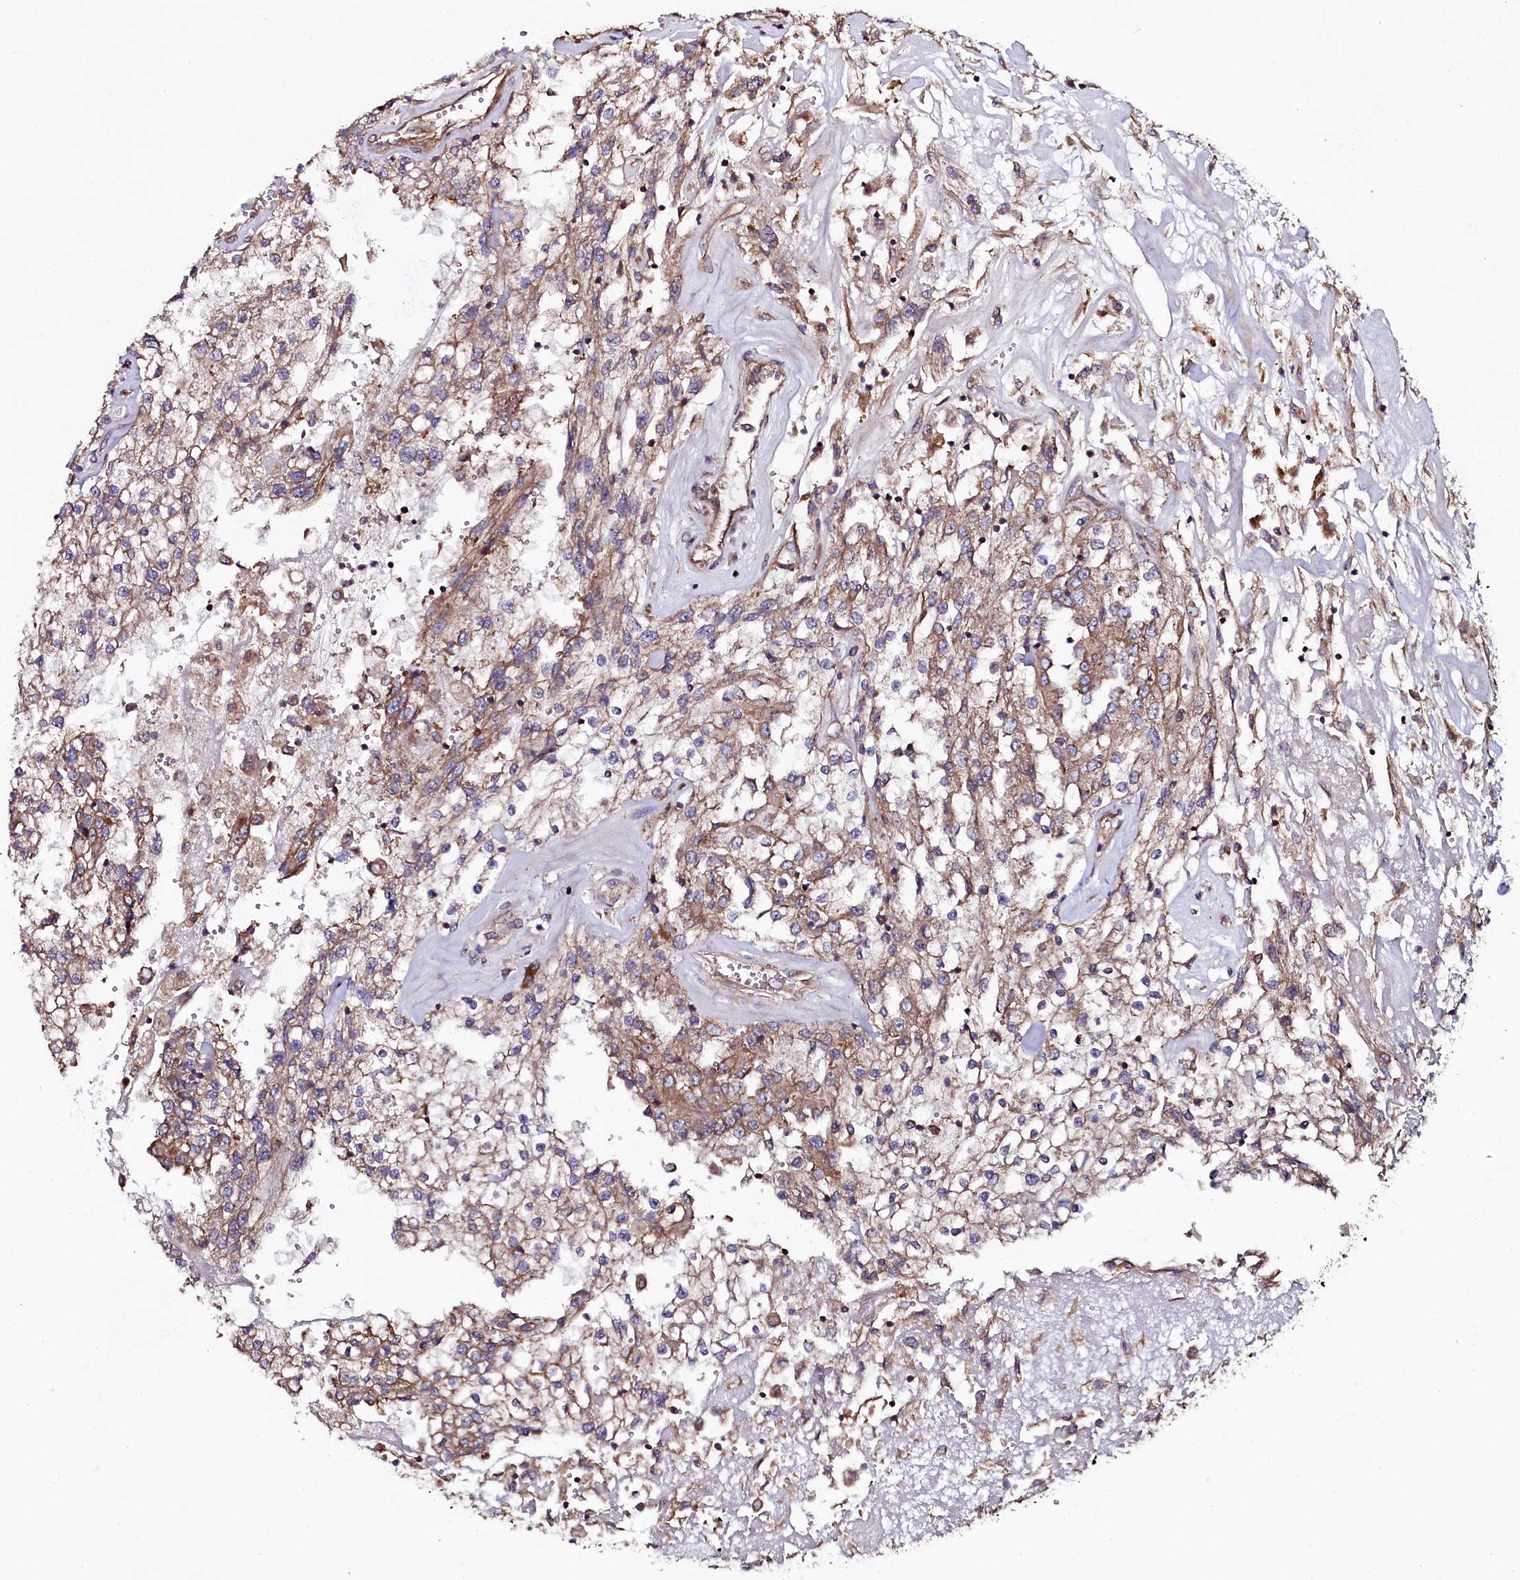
{"staining": {"intensity": "moderate", "quantity": "25%-75%", "location": "cytoplasmic/membranous"}, "tissue": "renal cancer", "cell_type": "Tumor cells", "image_type": "cancer", "snomed": [{"axis": "morphology", "description": "Adenocarcinoma, NOS"}, {"axis": "topography", "description": "Kidney"}], "caption": "A medium amount of moderate cytoplasmic/membranous expression is present in about 25%-75% of tumor cells in renal adenocarcinoma tissue.", "gene": "USPL1", "patient": {"sex": "female", "age": 52}}